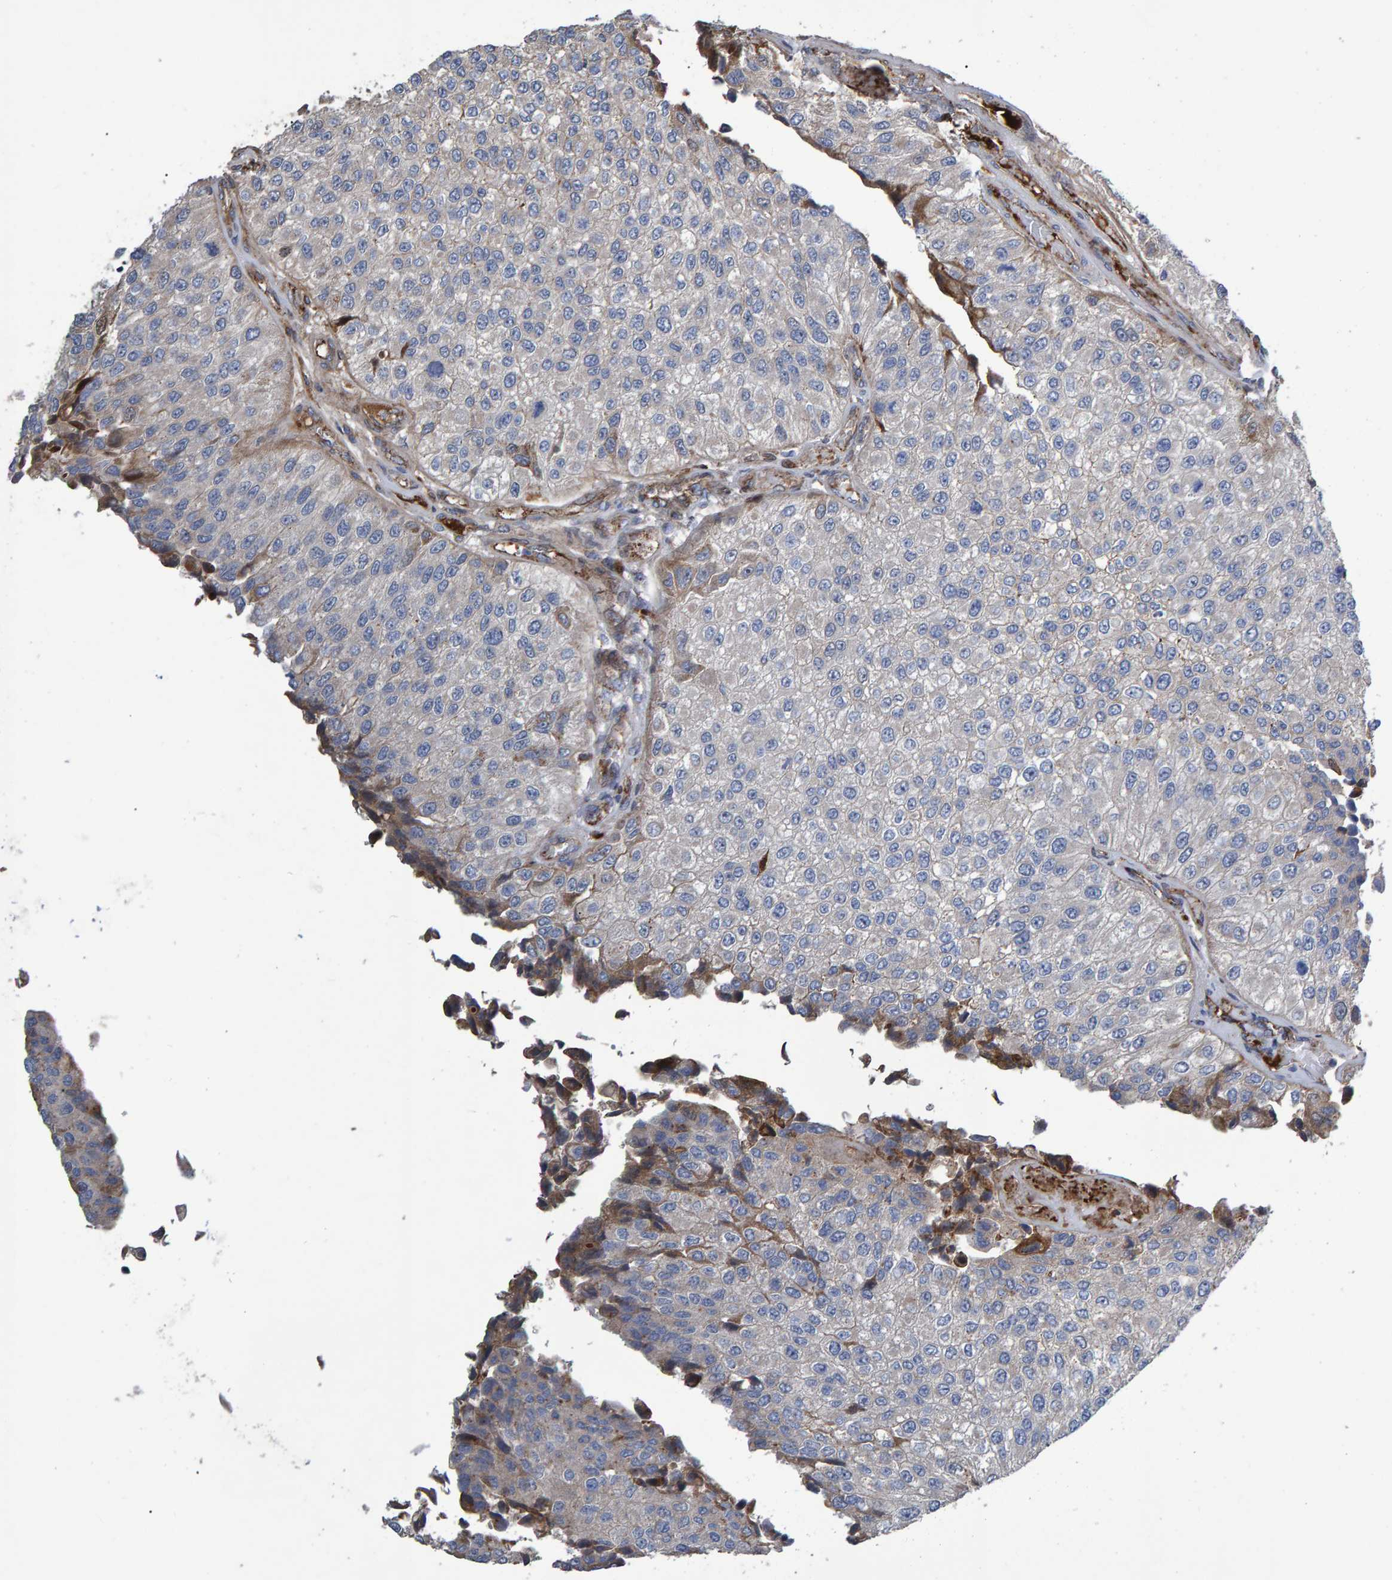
{"staining": {"intensity": "negative", "quantity": "none", "location": "none"}, "tissue": "urothelial cancer", "cell_type": "Tumor cells", "image_type": "cancer", "snomed": [{"axis": "morphology", "description": "Urothelial carcinoma, High grade"}, {"axis": "topography", "description": "Kidney"}, {"axis": "topography", "description": "Urinary bladder"}], "caption": "The image reveals no significant expression in tumor cells of high-grade urothelial carcinoma.", "gene": "SLIT2", "patient": {"sex": "male", "age": 77}}